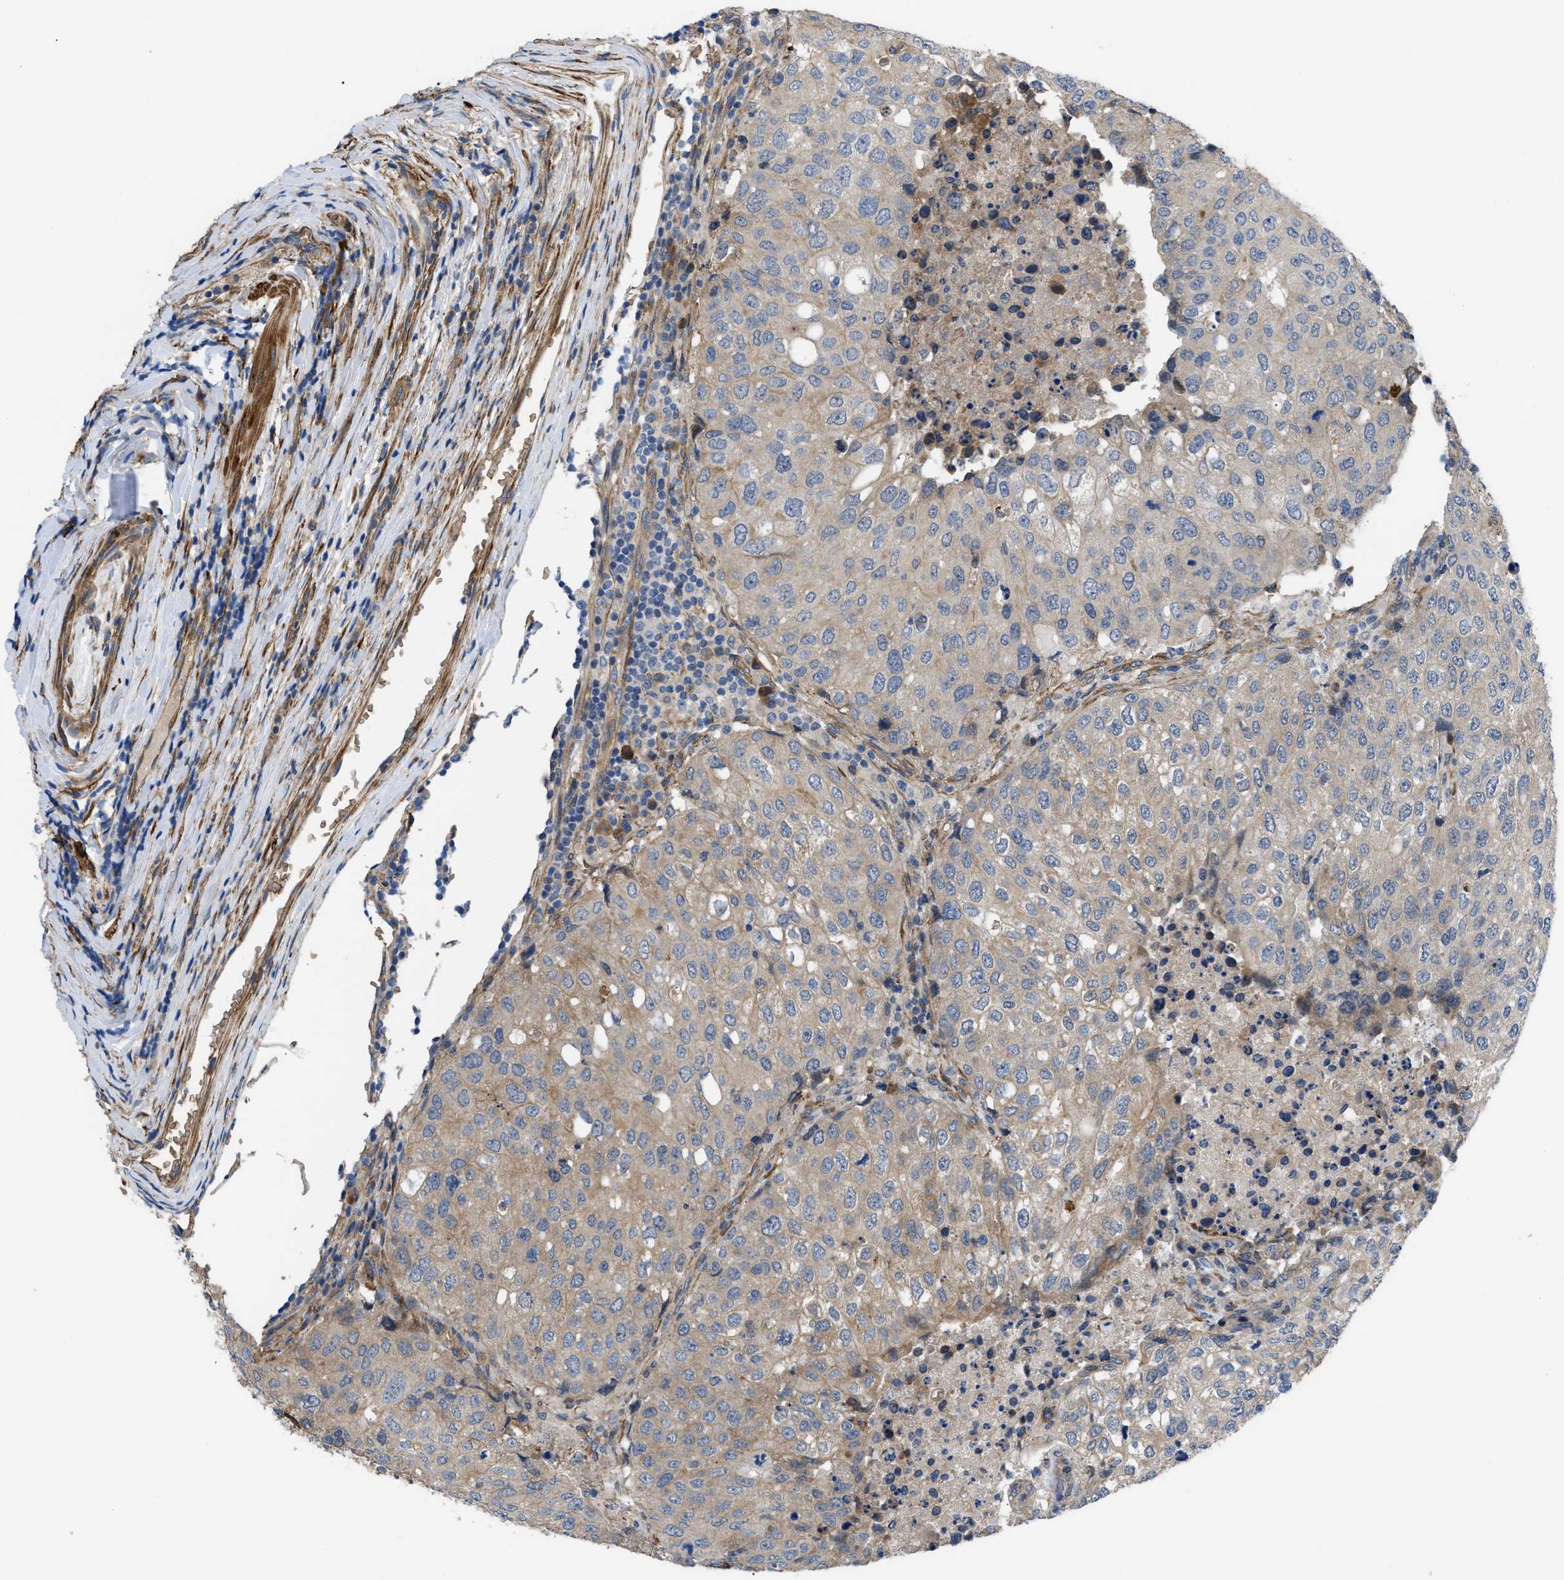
{"staining": {"intensity": "weak", "quantity": "<25%", "location": "cytoplasmic/membranous"}, "tissue": "urothelial cancer", "cell_type": "Tumor cells", "image_type": "cancer", "snomed": [{"axis": "morphology", "description": "Urothelial carcinoma, High grade"}, {"axis": "topography", "description": "Lymph node"}, {"axis": "topography", "description": "Urinary bladder"}], "caption": "A high-resolution micrograph shows immunohistochemistry (IHC) staining of high-grade urothelial carcinoma, which demonstrates no significant expression in tumor cells. (Immunohistochemistry (ihc), brightfield microscopy, high magnification).", "gene": "MYO10", "patient": {"sex": "male", "age": 51}}